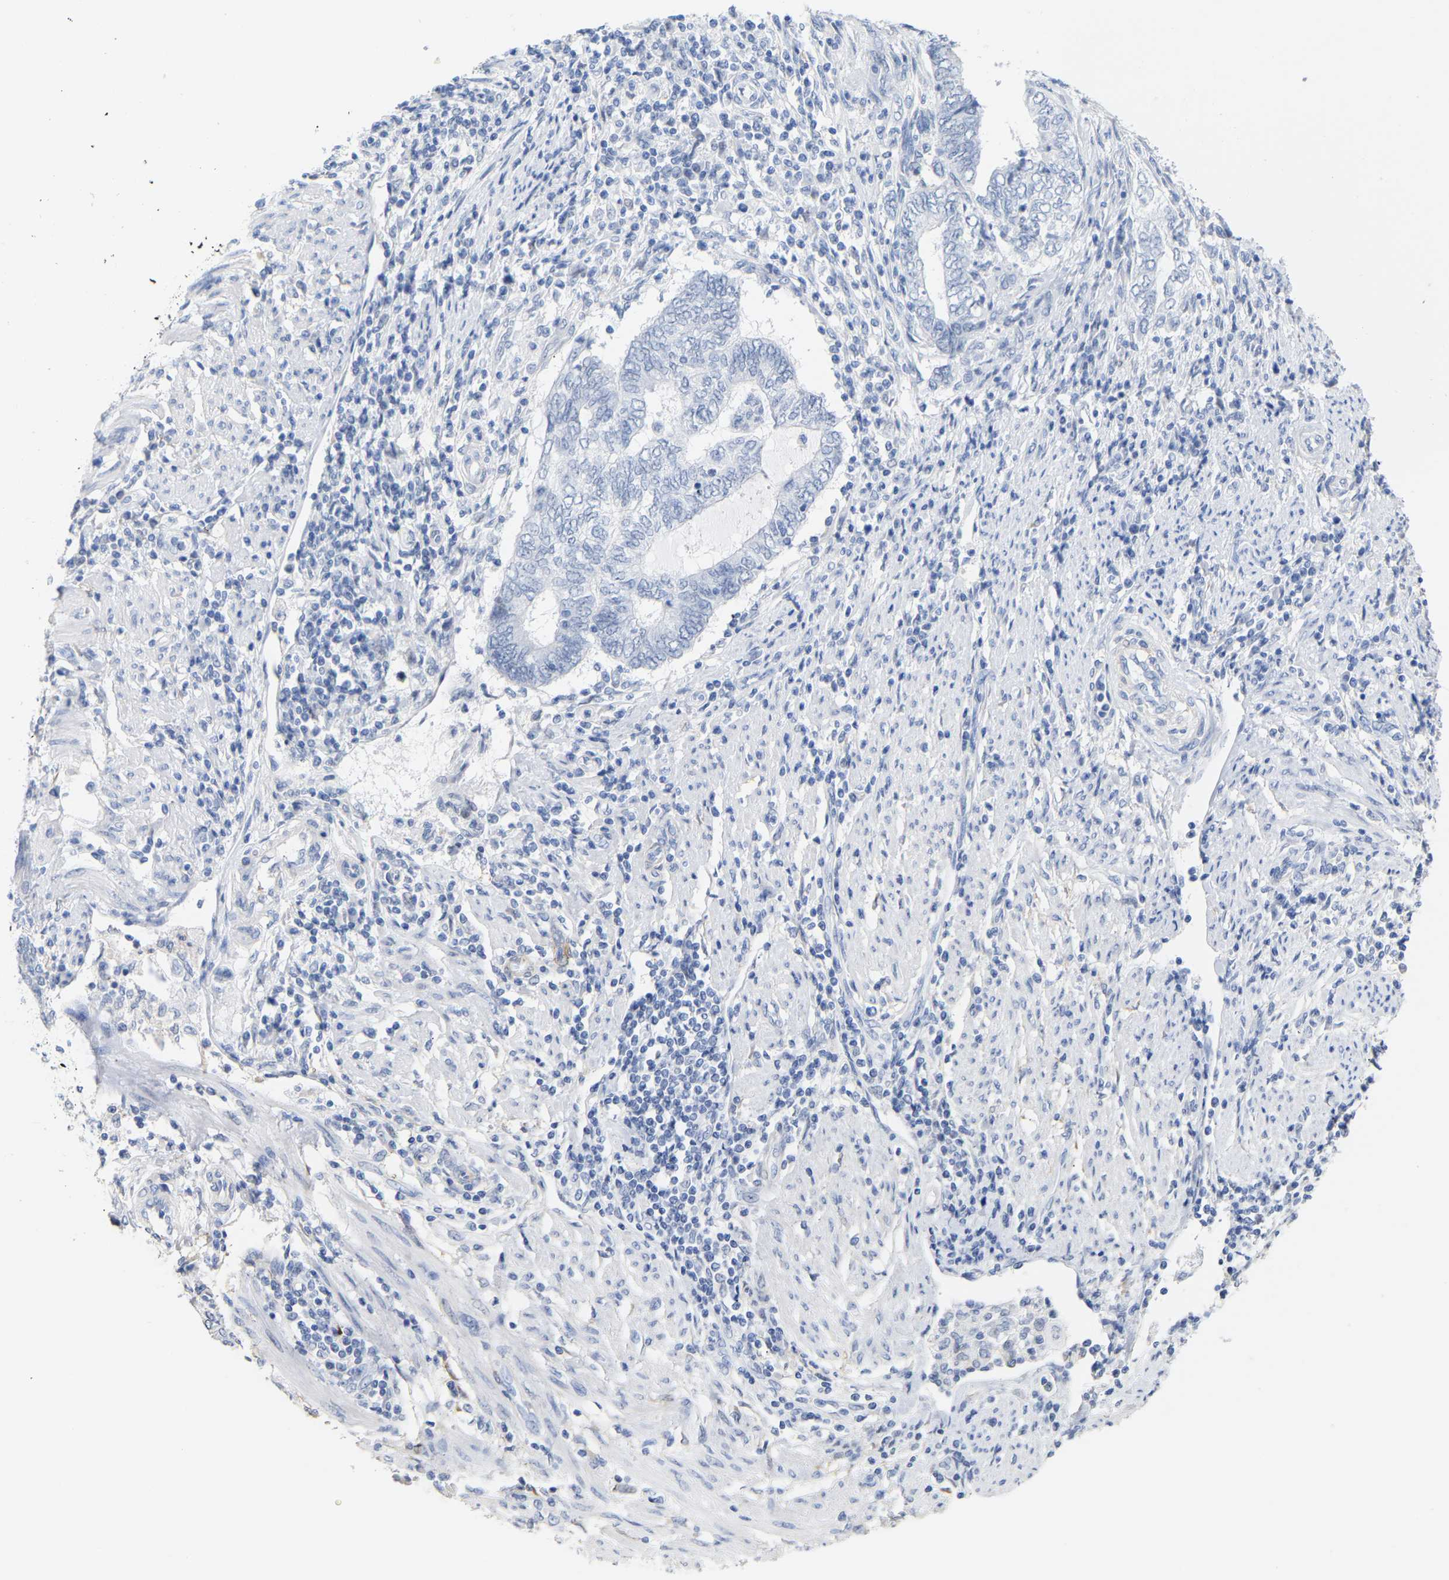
{"staining": {"intensity": "negative", "quantity": "none", "location": "none"}, "tissue": "endometrial cancer", "cell_type": "Tumor cells", "image_type": "cancer", "snomed": [{"axis": "morphology", "description": "Adenocarcinoma, NOS"}, {"axis": "topography", "description": "Uterus"}, {"axis": "topography", "description": "Endometrium"}], "caption": "An image of human adenocarcinoma (endometrial) is negative for staining in tumor cells.", "gene": "AMPH", "patient": {"sex": "female", "age": 70}}